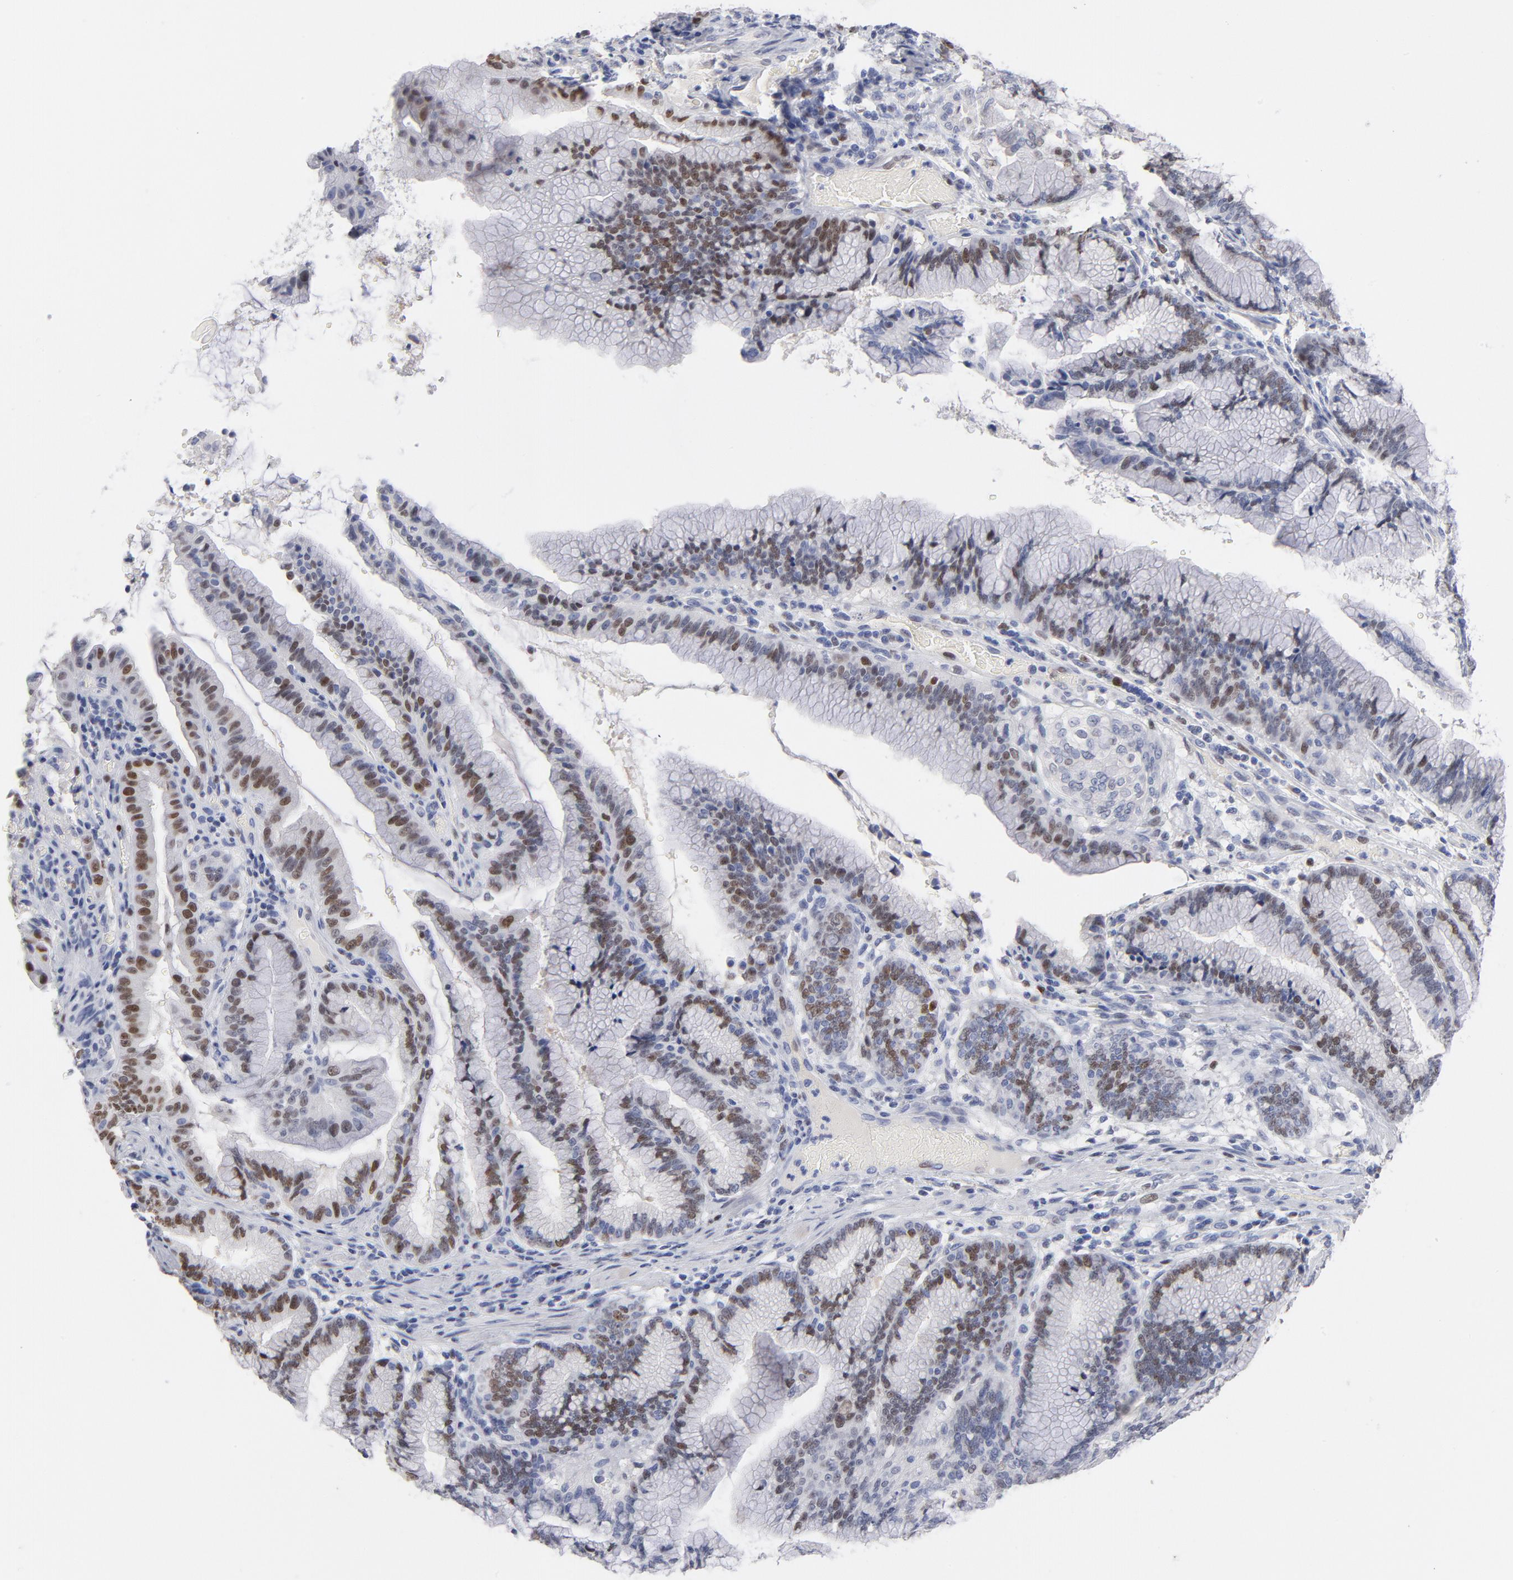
{"staining": {"intensity": "strong", "quantity": "25%-75%", "location": "nuclear"}, "tissue": "pancreatic cancer", "cell_type": "Tumor cells", "image_type": "cancer", "snomed": [{"axis": "morphology", "description": "Adenocarcinoma, NOS"}, {"axis": "topography", "description": "Pancreas"}], "caption": "Tumor cells display high levels of strong nuclear positivity in about 25%-75% of cells in pancreatic cancer (adenocarcinoma).", "gene": "MCM7", "patient": {"sex": "female", "age": 64}}